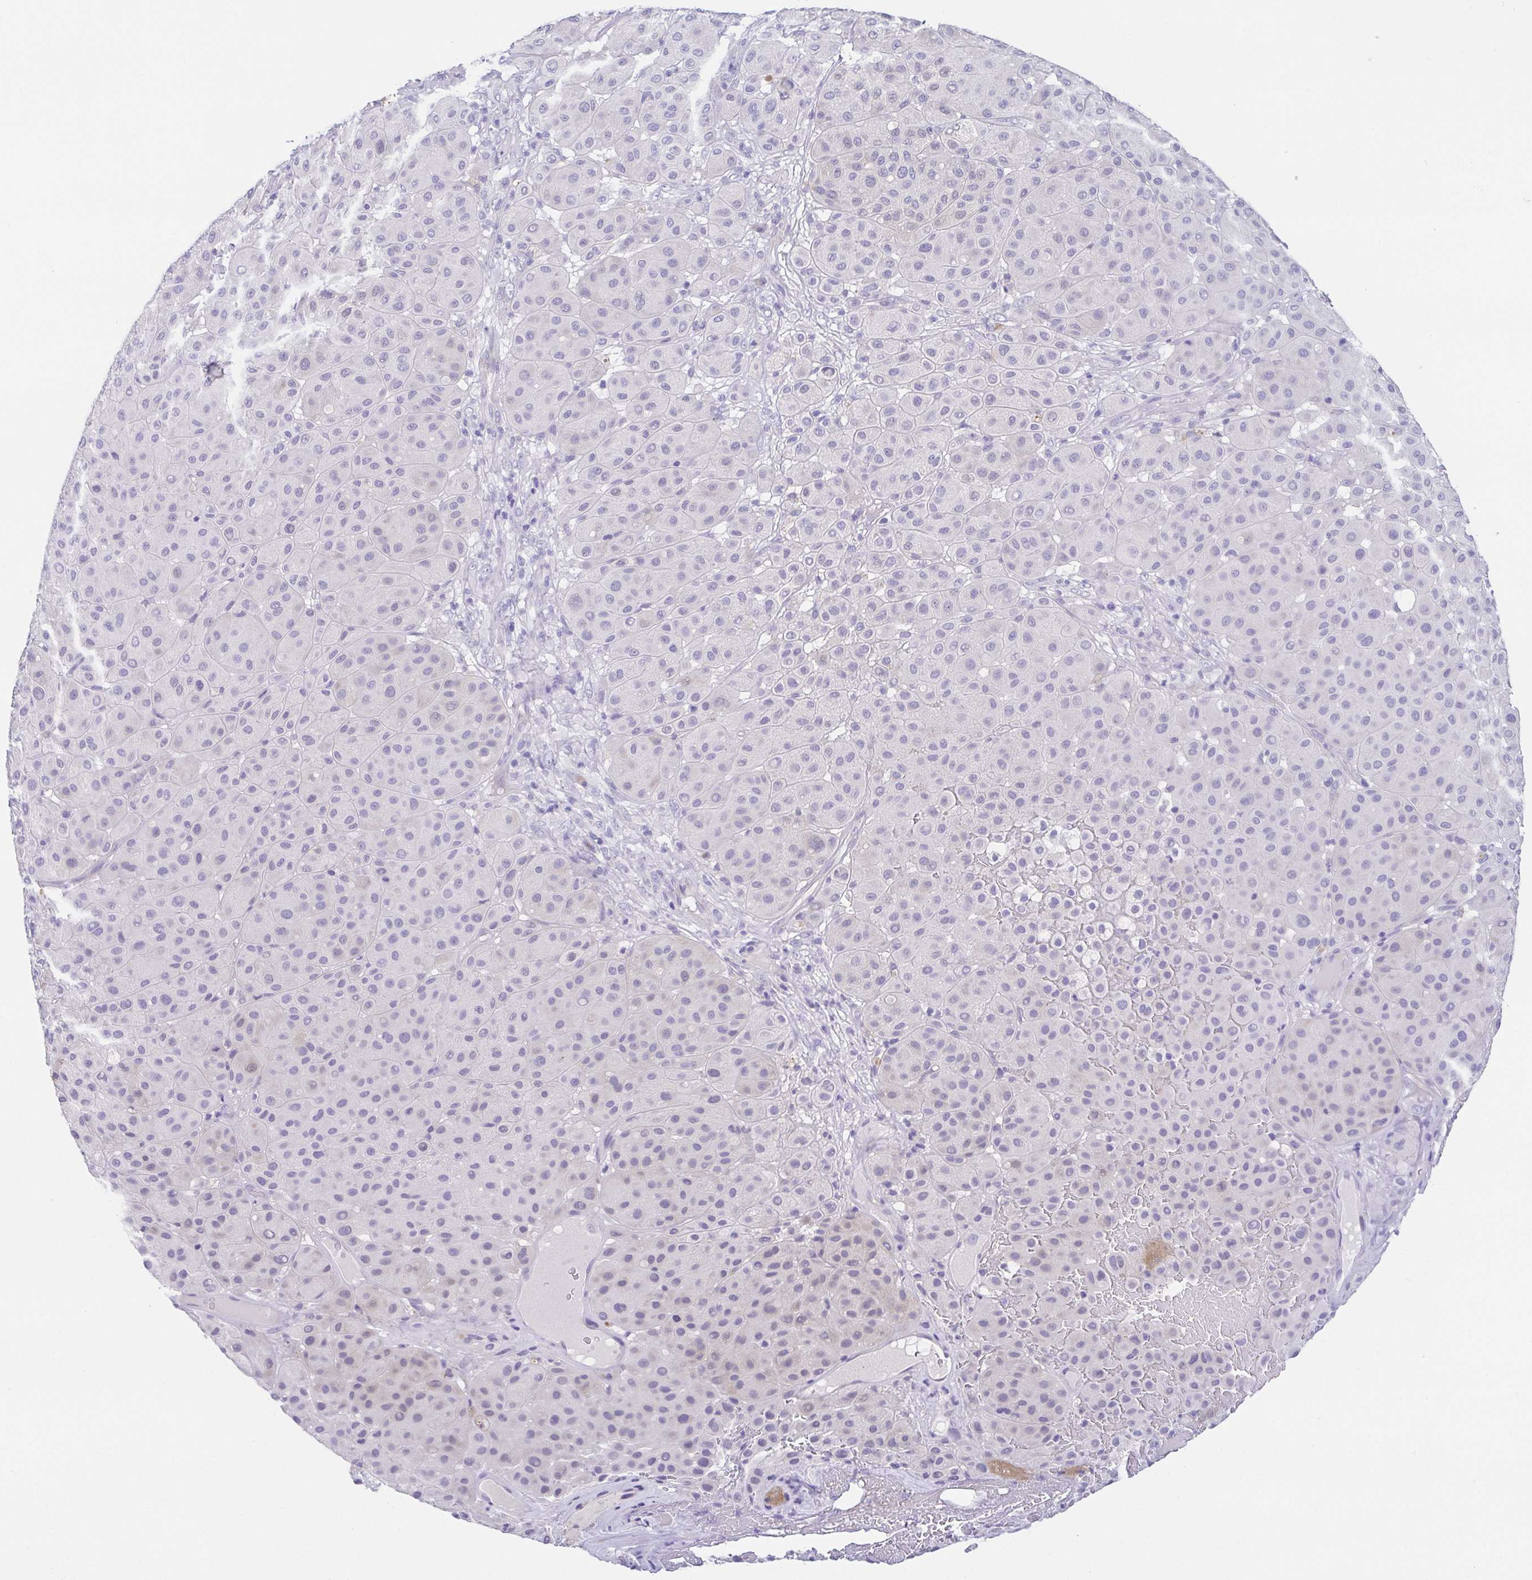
{"staining": {"intensity": "negative", "quantity": "none", "location": "none"}, "tissue": "melanoma", "cell_type": "Tumor cells", "image_type": "cancer", "snomed": [{"axis": "morphology", "description": "Malignant melanoma, Metastatic site"}, {"axis": "topography", "description": "Smooth muscle"}], "caption": "An immunohistochemistry micrograph of melanoma is shown. There is no staining in tumor cells of melanoma.", "gene": "HAPLN2", "patient": {"sex": "male", "age": 41}}